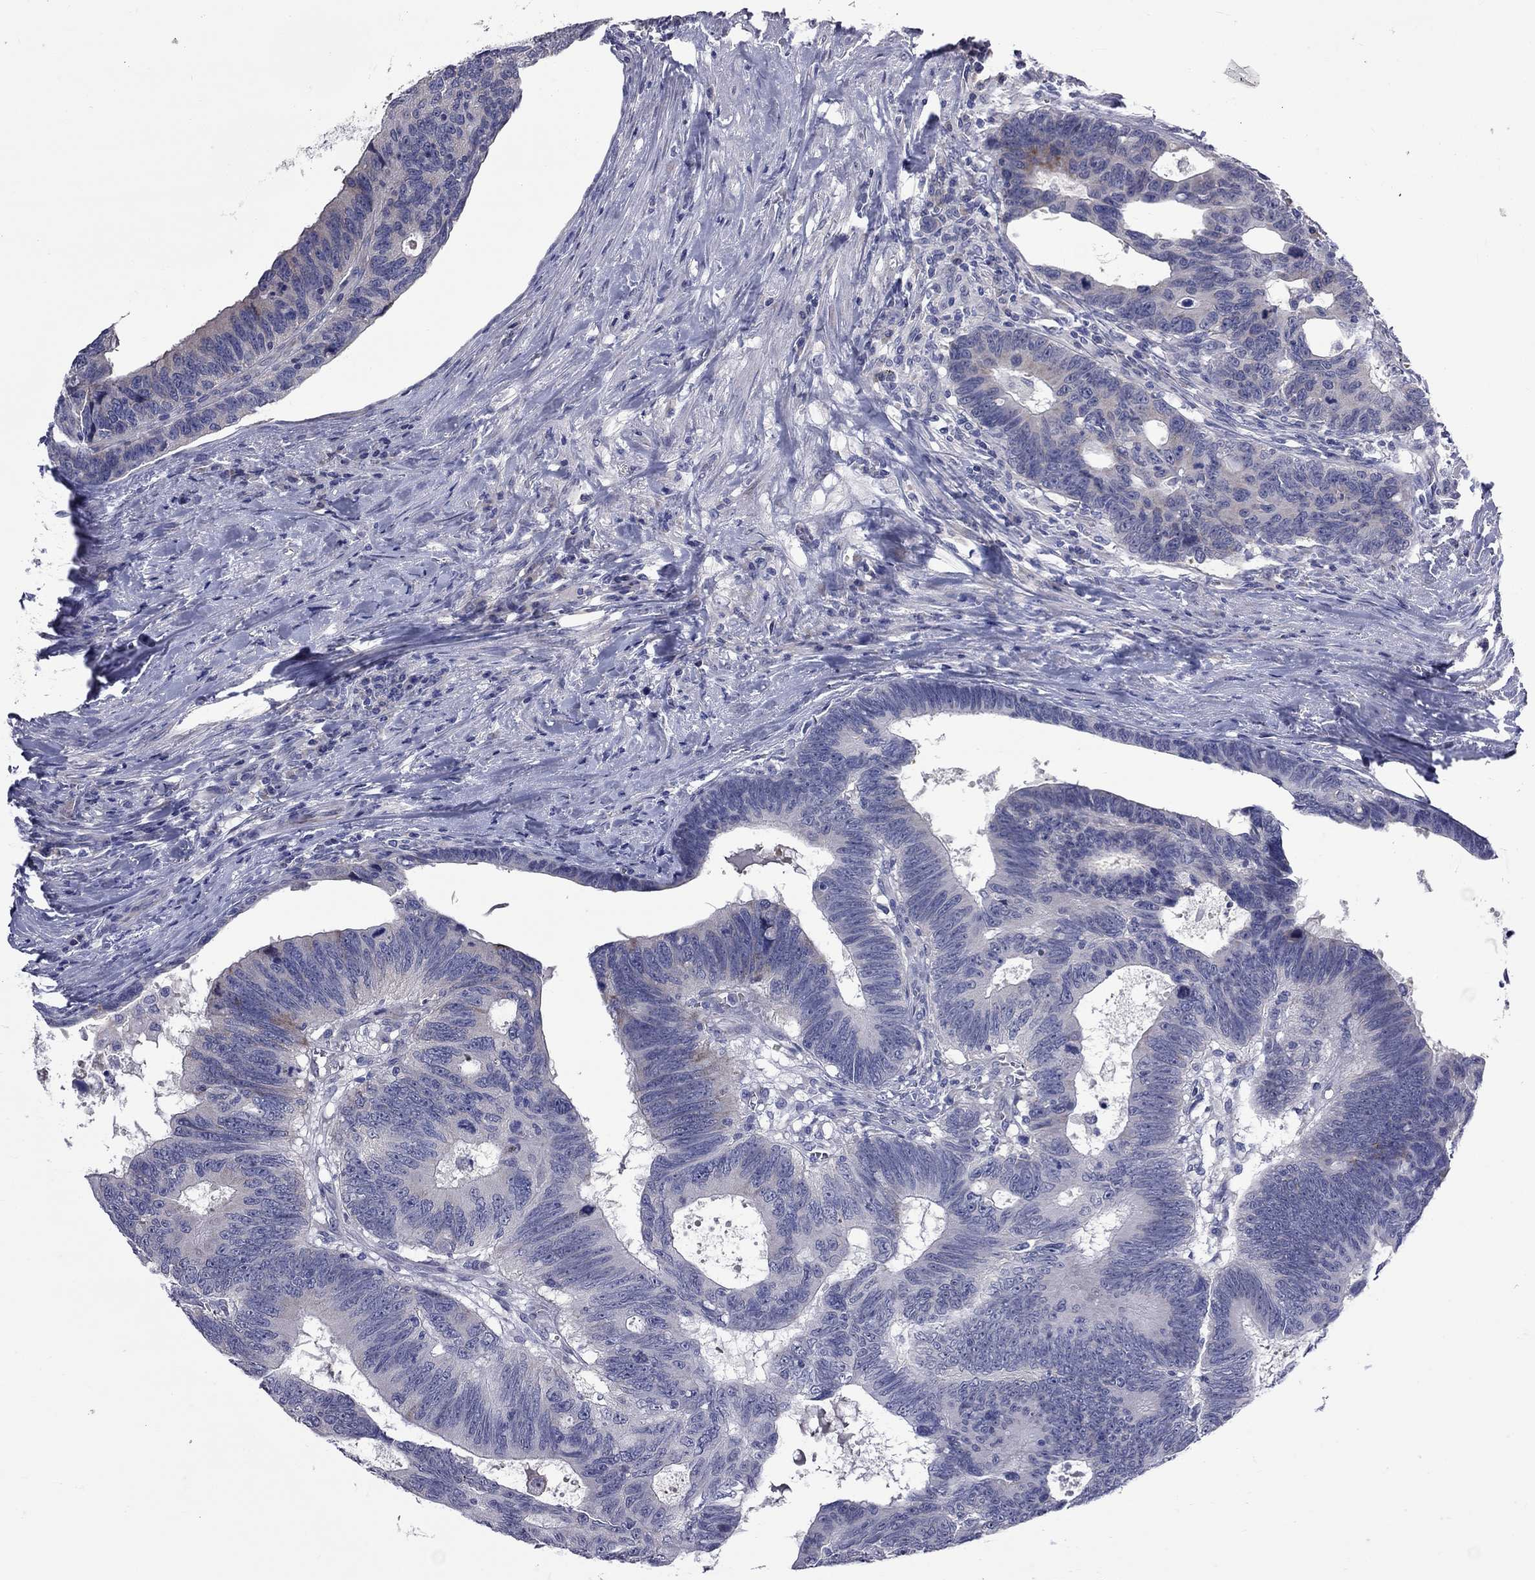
{"staining": {"intensity": "weak", "quantity": "<25%", "location": "cytoplasmic/membranous"}, "tissue": "colorectal cancer", "cell_type": "Tumor cells", "image_type": "cancer", "snomed": [{"axis": "morphology", "description": "Adenocarcinoma, NOS"}, {"axis": "topography", "description": "Colon"}], "caption": "Immunohistochemical staining of colorectal cancer reveals no significant positivity in tumor cells.", "gene": "UNC119B", "patient": {"sex": "female", "age": 77}}